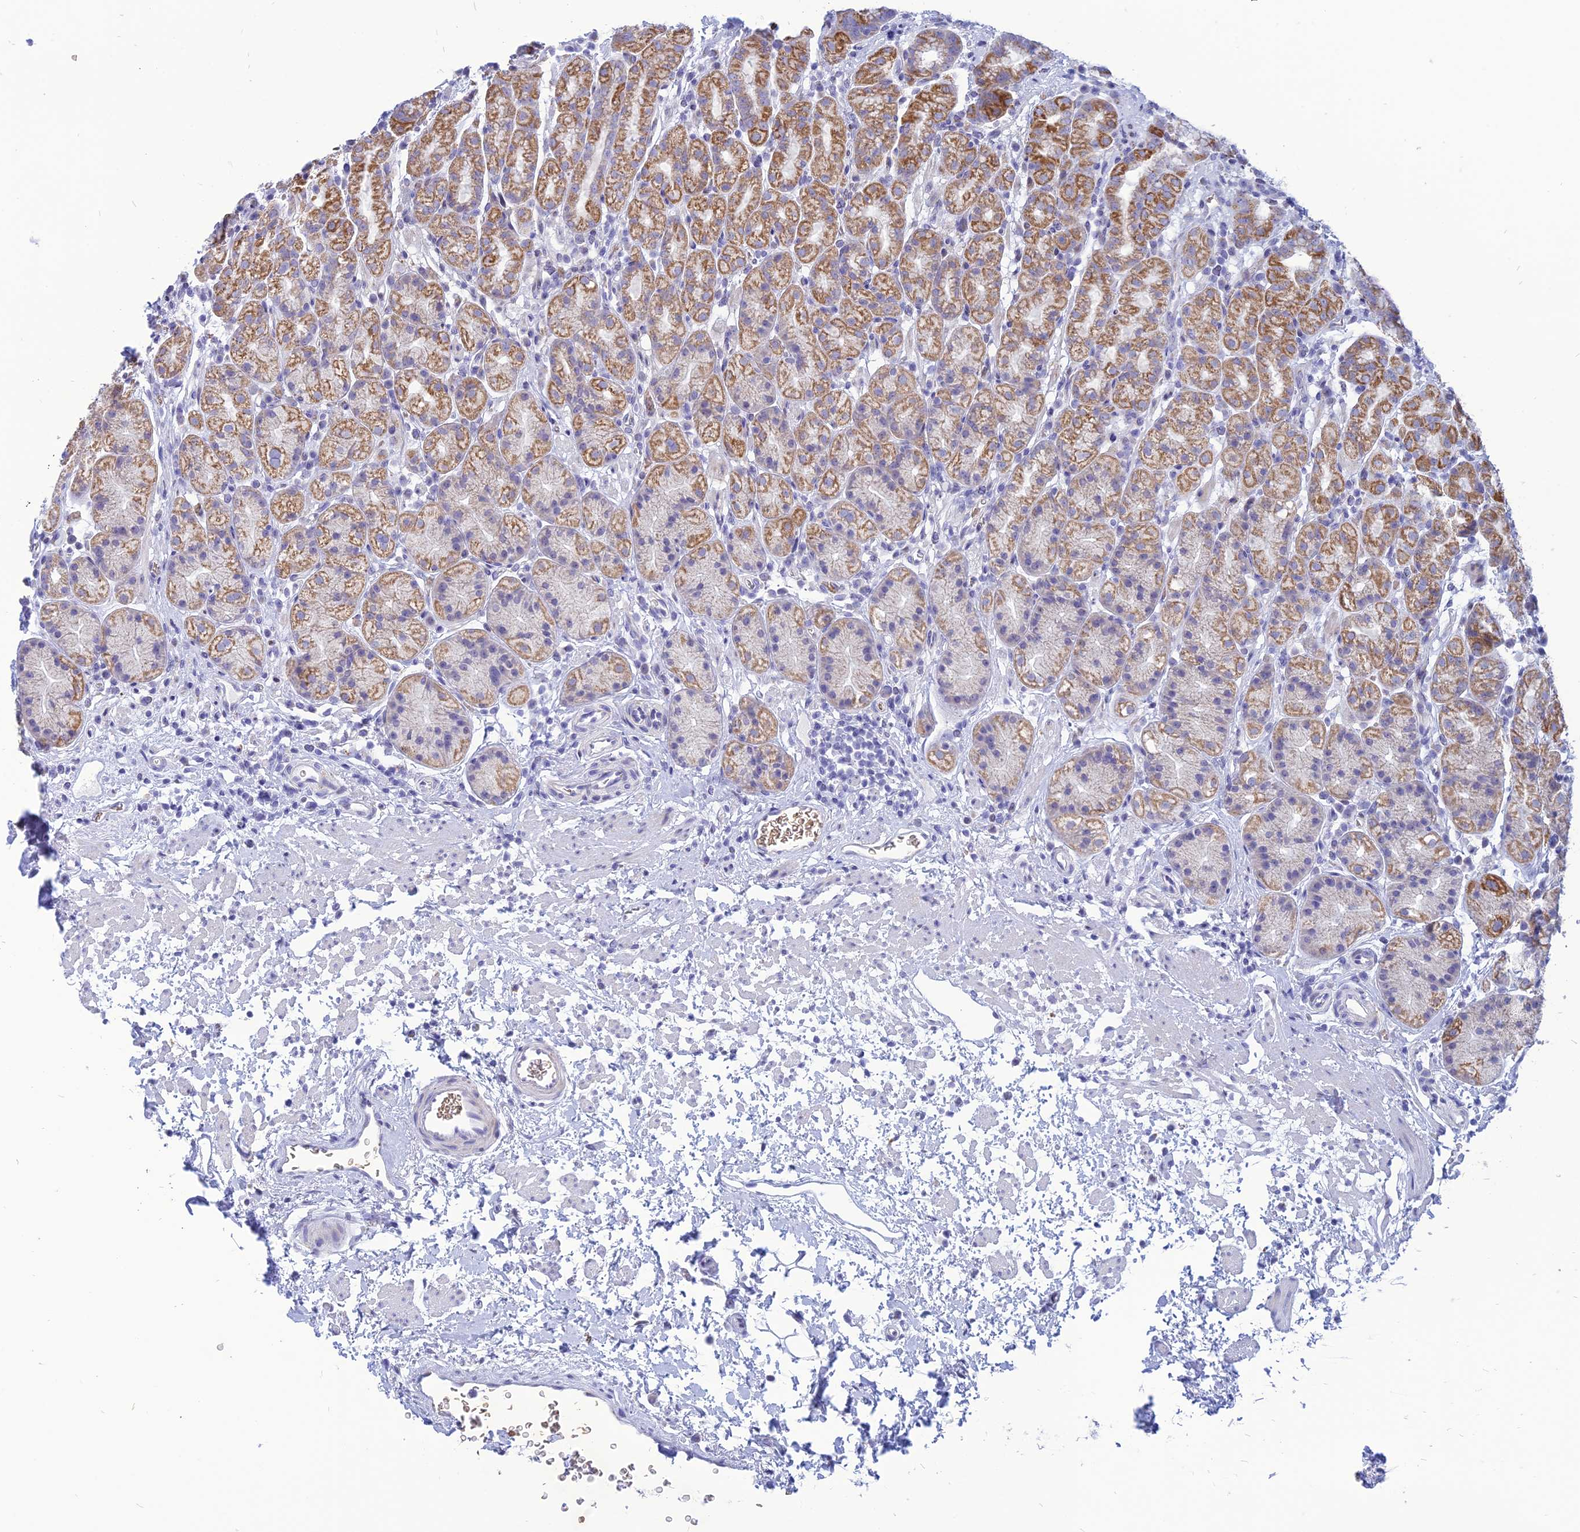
{"staining": {"intensity": "strong", "quantity": "25%-75%", "location": "cytoplasmic/membranous"}, "tissue": "stomach", "cell_type": "Glandular cells", "image_type": "normal", "snomed": [{"axis": "morphology", "description": "Normal tissue, NOS"}, {"axis": "topography", "description": "Stomach"}], "caption": "This photomicrograph reveals IHC staining of benign human stomach, with high strong cytoplasmic/membranous positivity in about 25%-75% of glandular cells.", "gene": "HHAT", "patient": {"sex": "male", "age": 63}}